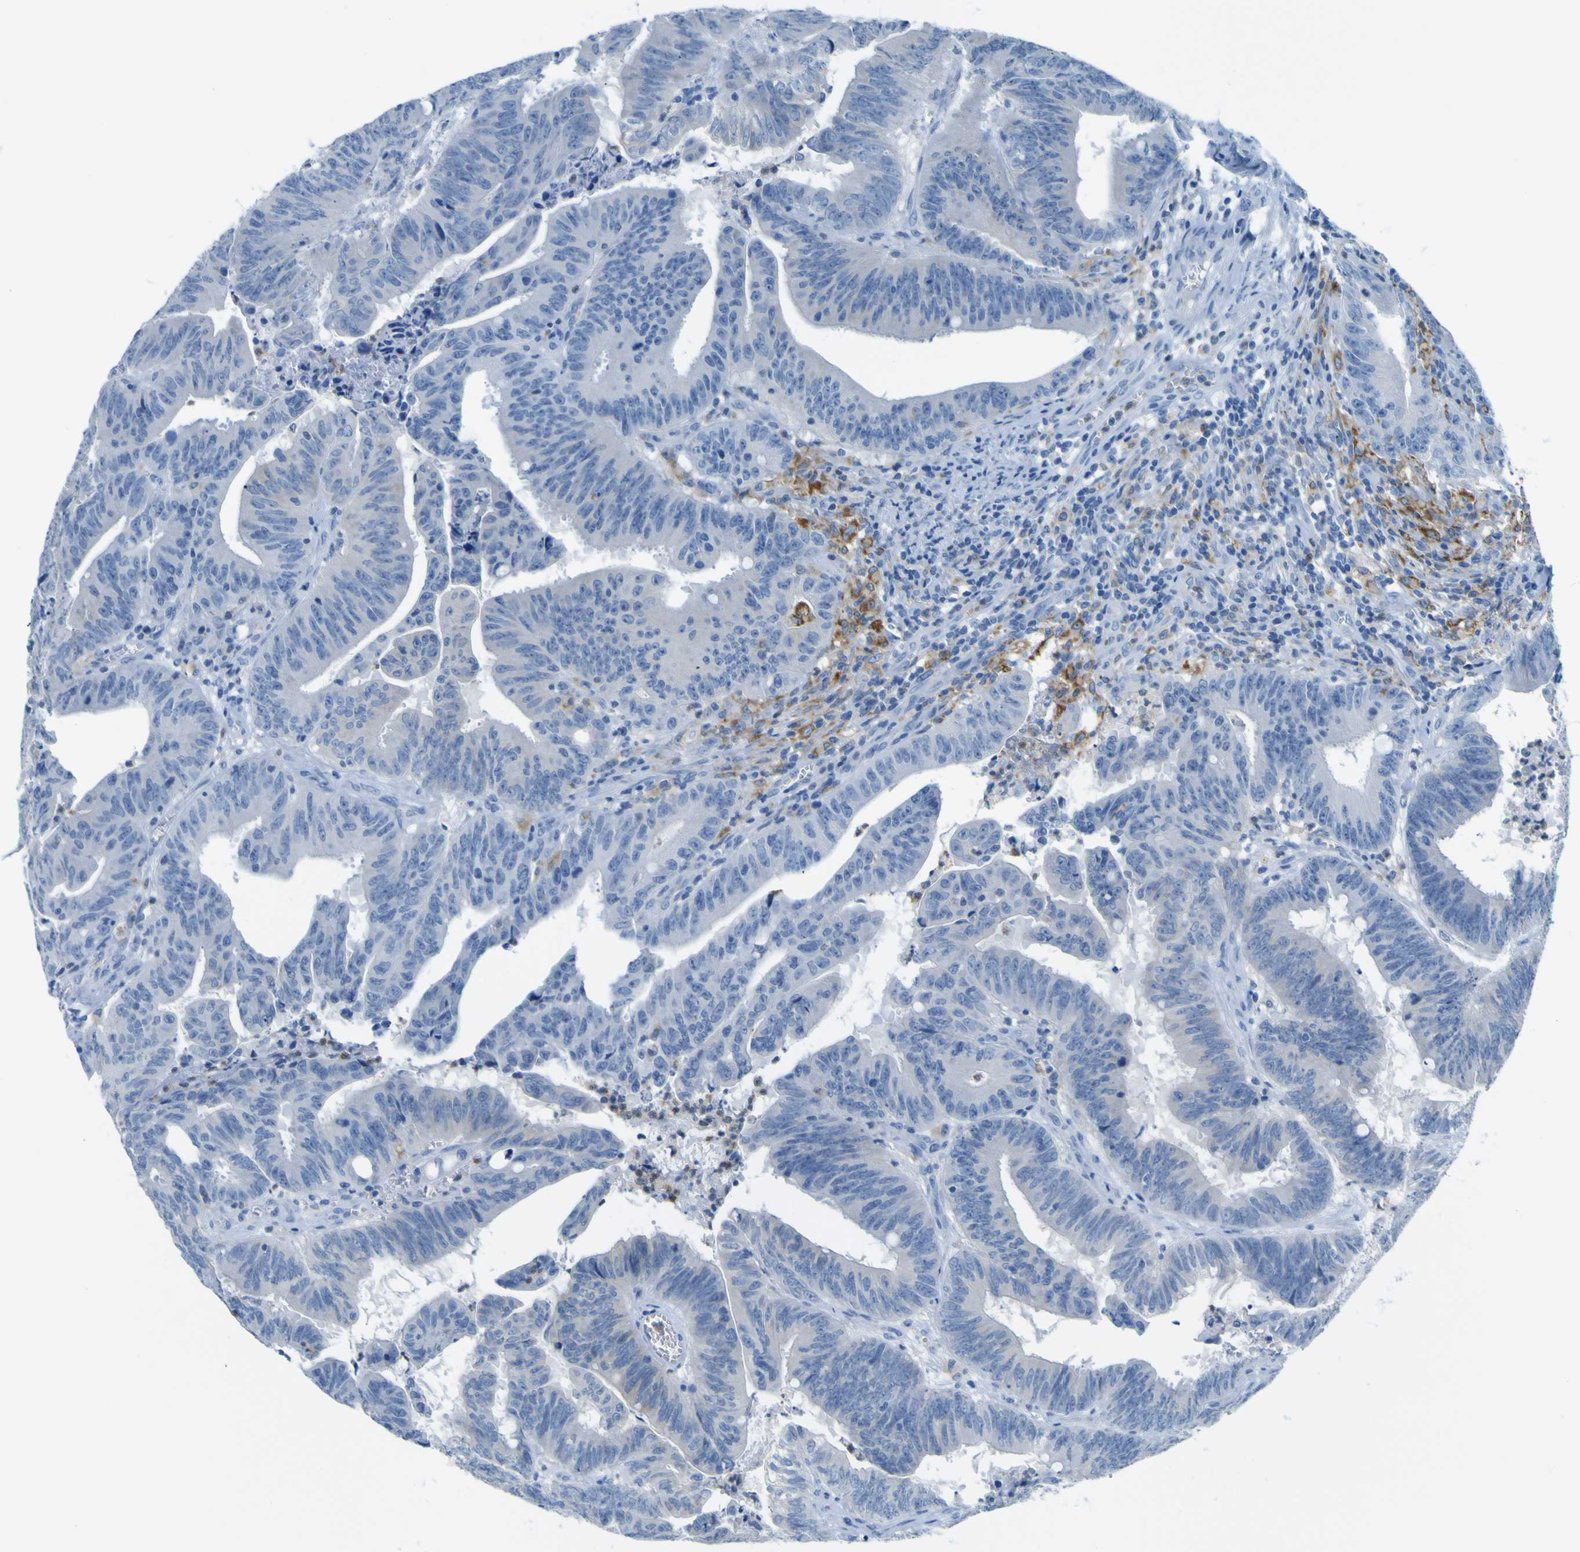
{"staining": {"intensity": "negative", "quantity": "none", "location": "none"}, "tissue": "colorectal cancer", "cell_type": "Tumor cells", "image_type": "cancer", "snomed": [{"axis": "morphology", "description": "Adenocarcinoma, NOS"}, {"axis": "topography", "description": "Colon"}], "caption": "A high-resolution micrograph shows IHC staining of colorectal adenocarcinoma, which reveals no significant expression in tumor cells.", "gene": "ACSL1", "patient": {"sex": "male", "age": 45}}